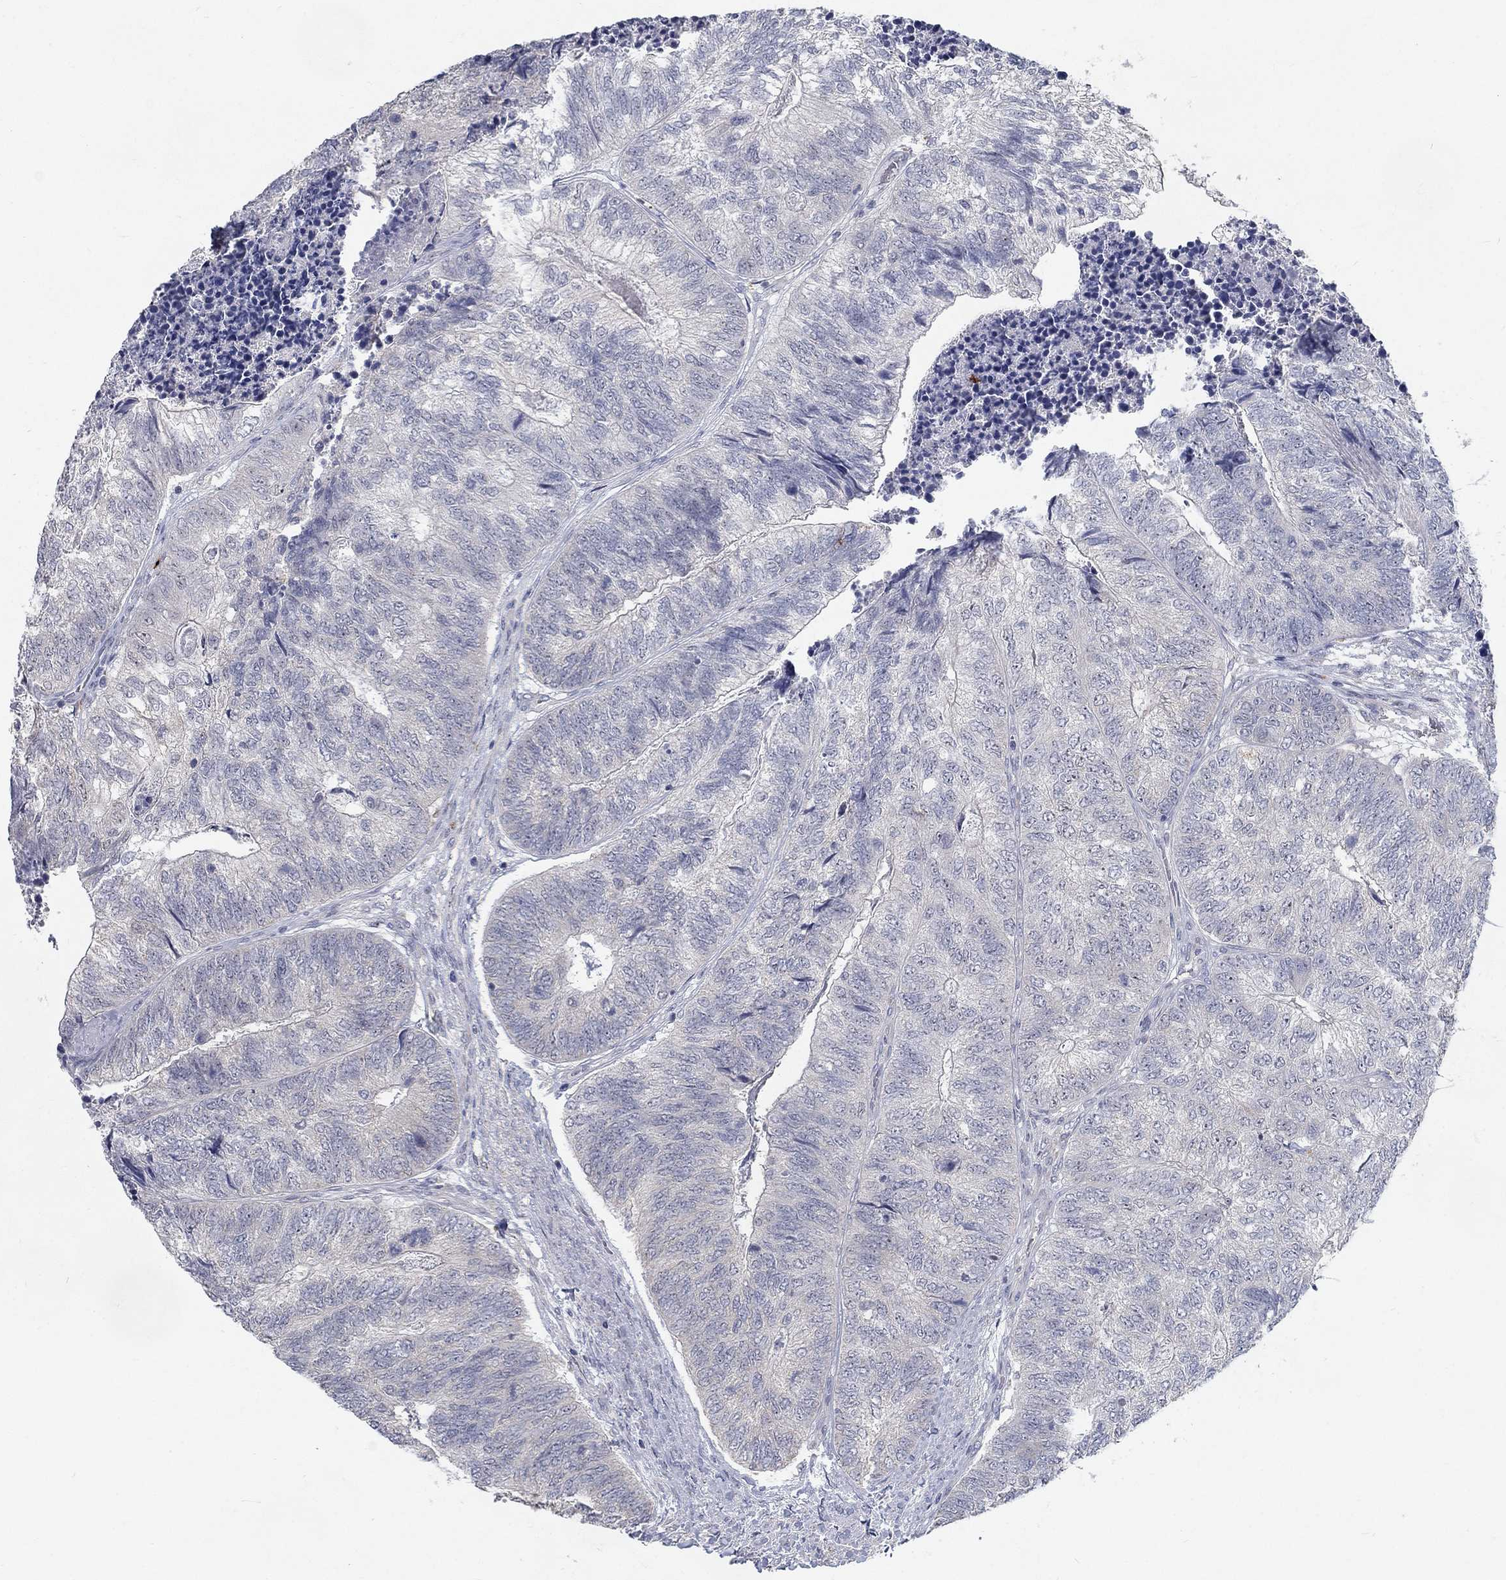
{"staining": {"intensity": "negative", "quantity": "none", "location": "none"}, "tissue": "colorectal cancer", "cell_type": "Tumor cells", "image_type": "cancer", "snomed": [{"axis": "morphology", "description": "Adenocarcinoma, NOS"}, {"axis": "topography", "description": "Colon"}], "caption": "Immunohistochemistry (IHC) of human colorectal cancer demonstrates no staining in tumor cells.", "gene": "MTSS2", "patient": {"sex": "female", "age": 67}}